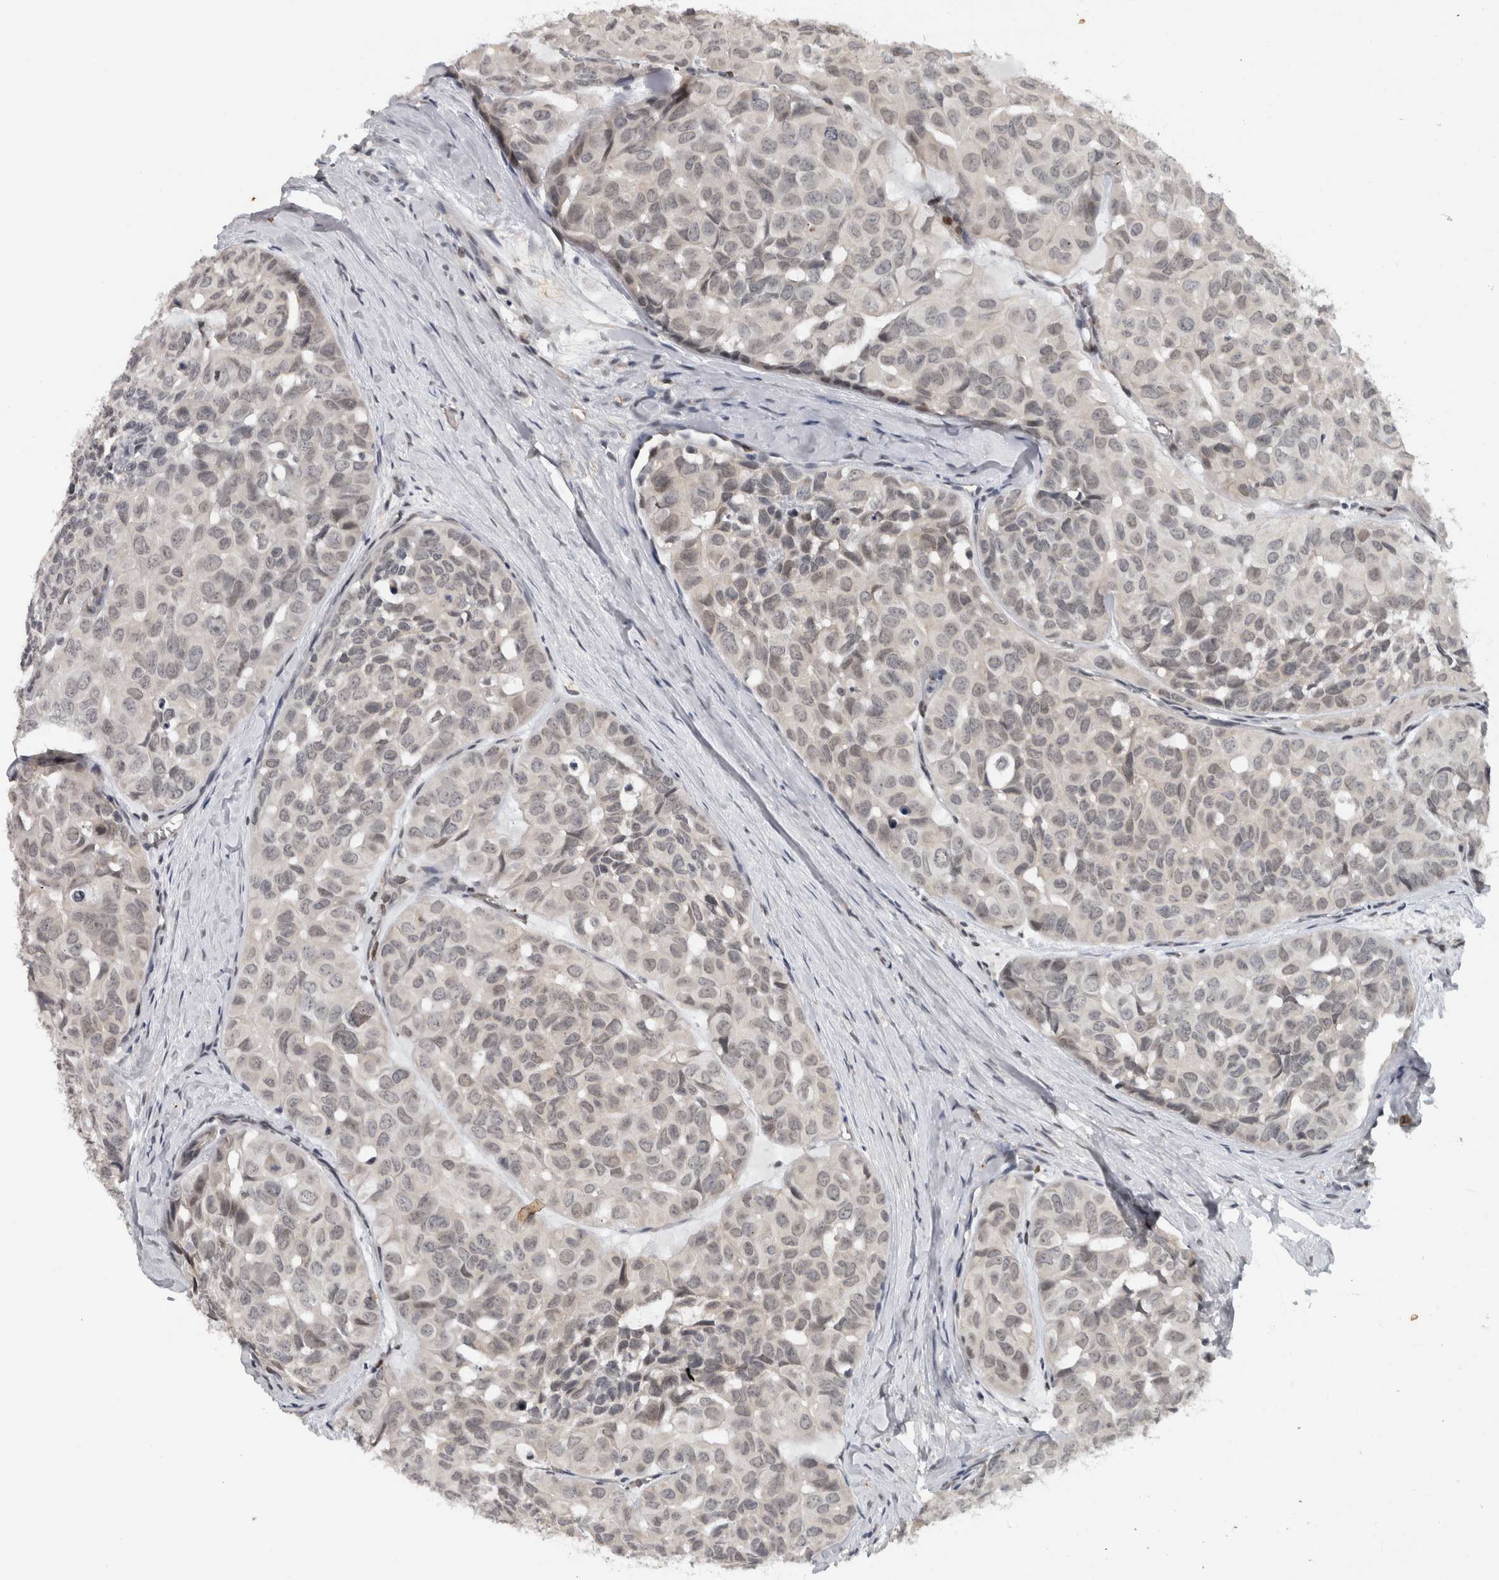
{"staining": {"intensity": "weak", "quantity": "<25%", "location": "nuclear"}, "tissue": "head and neck cancer", "cell_type": "Tumor cells", "image_type": "cancer", "snomed": [{"axis": "morphology", "description": "Adenocarcinoma, NOS"}, {"axis": "topography", "description": "Salivary gland, NOS"}, {"axis": "topography", "description": "Head-Neck"}], "caption": "This photomicrograph is of head and neck adenocarcinoma stained with IHC to label a protein in brown with the nuclei are counter-stained blue. There is no positivity in tumor cells.", "gene": "PRXL2A", "patient": {"sex": "female", "age": 76}}